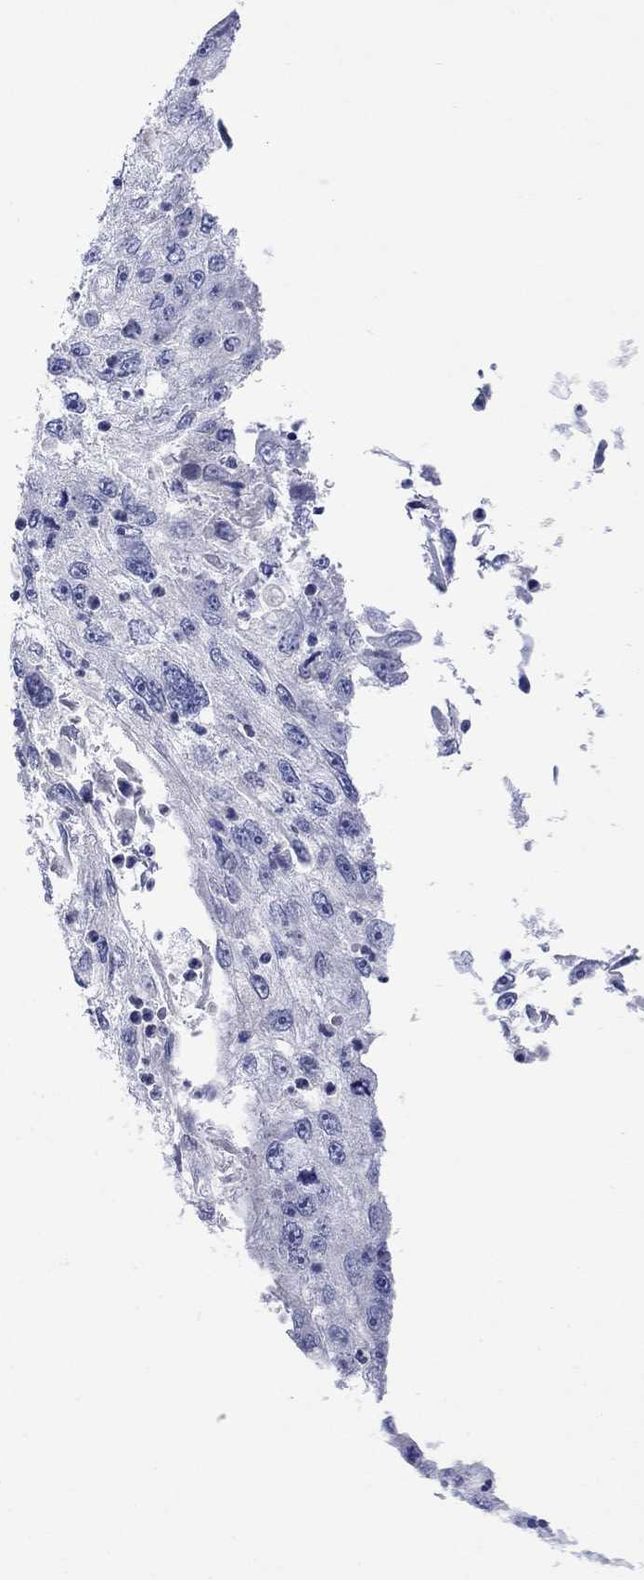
{"staining": {"intensity": "negative", "quantity": "none", "location": "none"}, "tissue": "cervical cancer", "cell_type": "Tumor cells", "image_type": "cancer", "snomed": [{"axis": "morphology", "description": "Squamous cell carcinoma, NOS"}, {"axis": "topography", "description": "Cervix"}], "caption": "Protein analysis of cervical cancer demonstrates no significant expression in tumor cells. (DAB (3,3'-diaminobenzidine) immunohistochemistry with hematoxylin counter stain).", "gene": "PTPRZ1", "patient": {"sex": "female", "age": 36}}